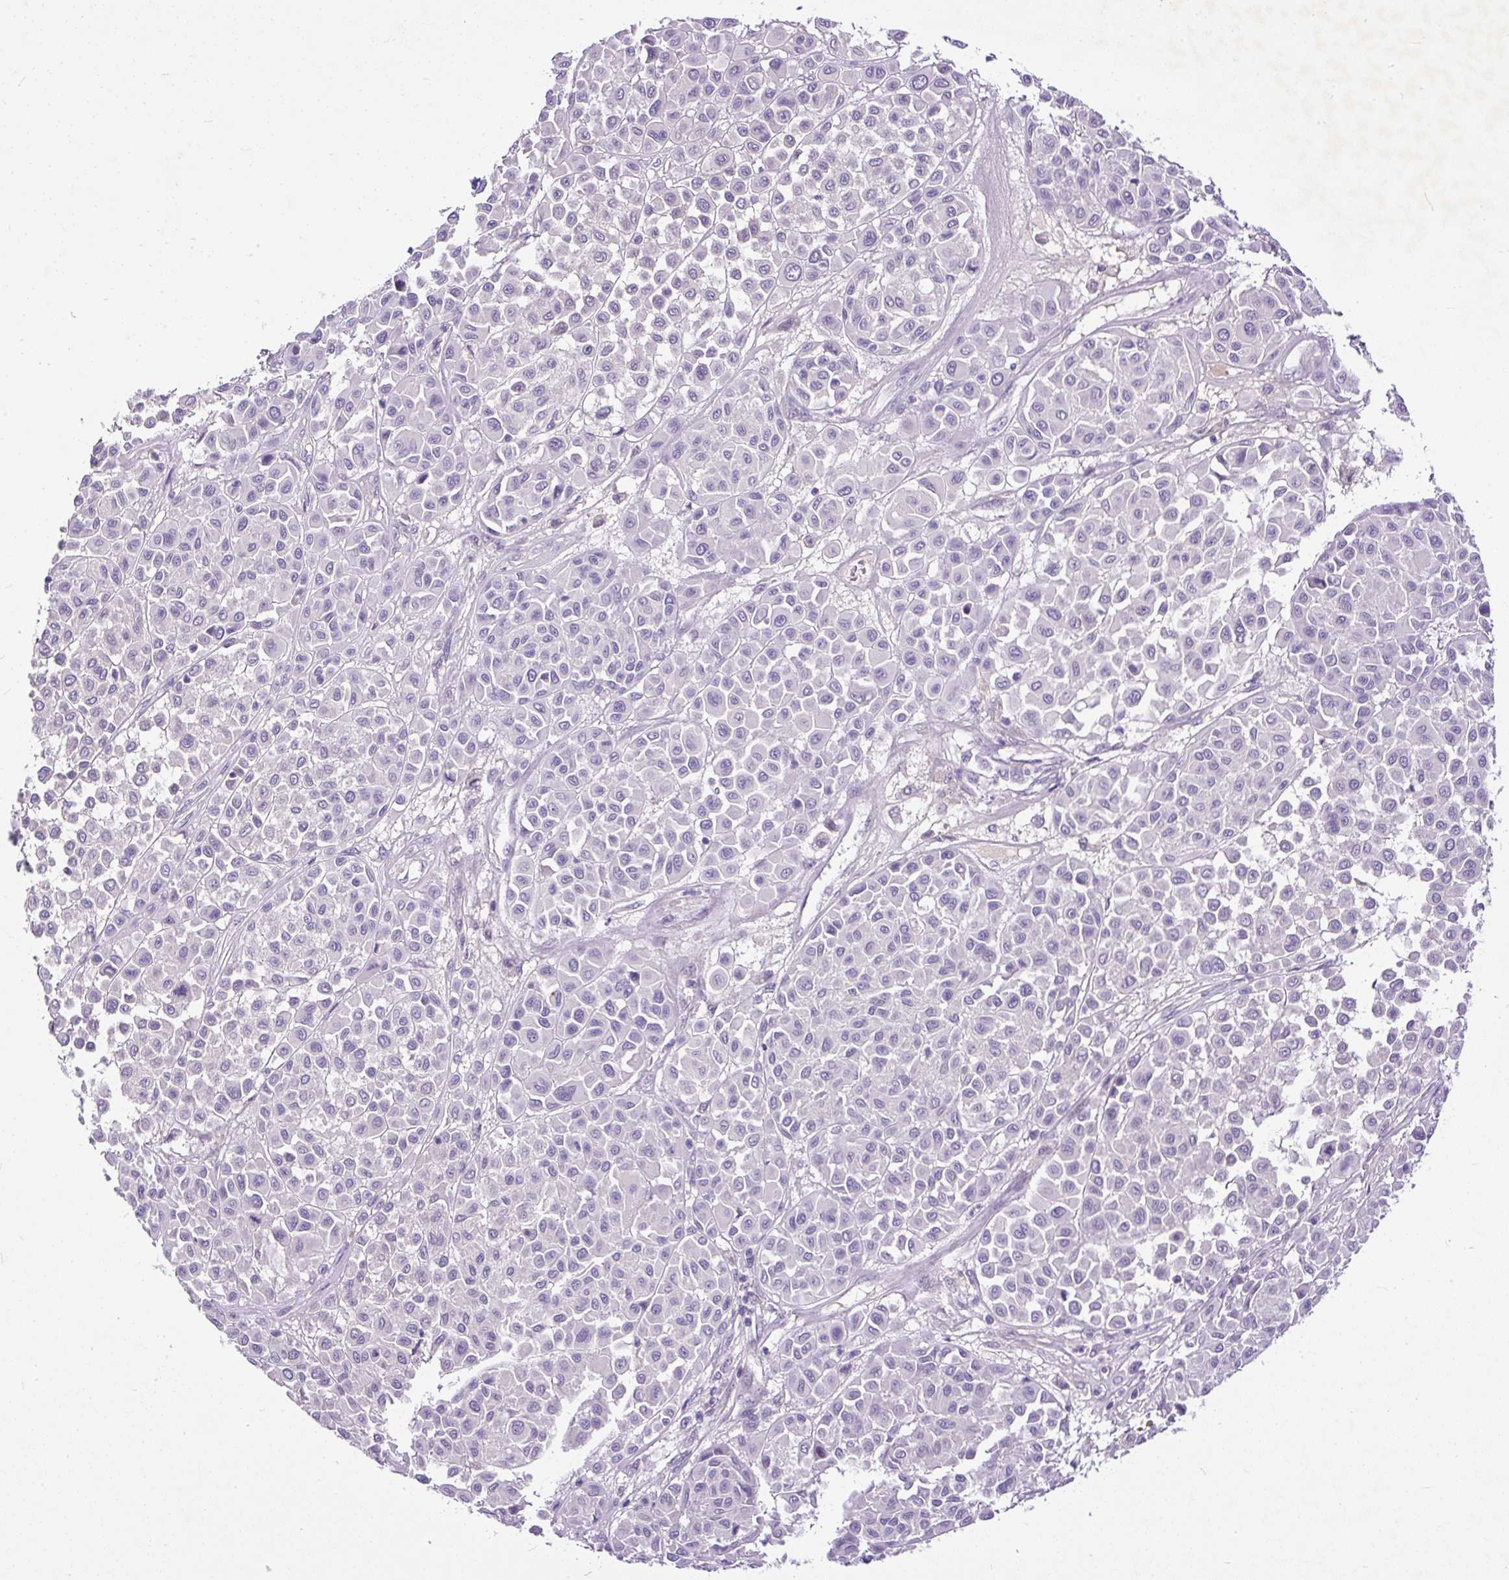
{"staining": {"intensity": "negative", "quantity": "none", "location": "none"}, "tissue": "melanoma", "cell_type": "Tumor cells", "image_type": "cancer", "snomed": [{"axis": "morphology", "description": "Malignant melanoma, Metastatic site"}, {"axis": "topography", "description": "Soft tissue"}], "caption": "Immunohistochemistry (IHC) image of malignant melanoma (metastatic site) stained for a protein (brown), which reveals no positivity in tumor cells.", "gene": "KRTAP20-3", "patient": {"sex": "male", "age": 41}}